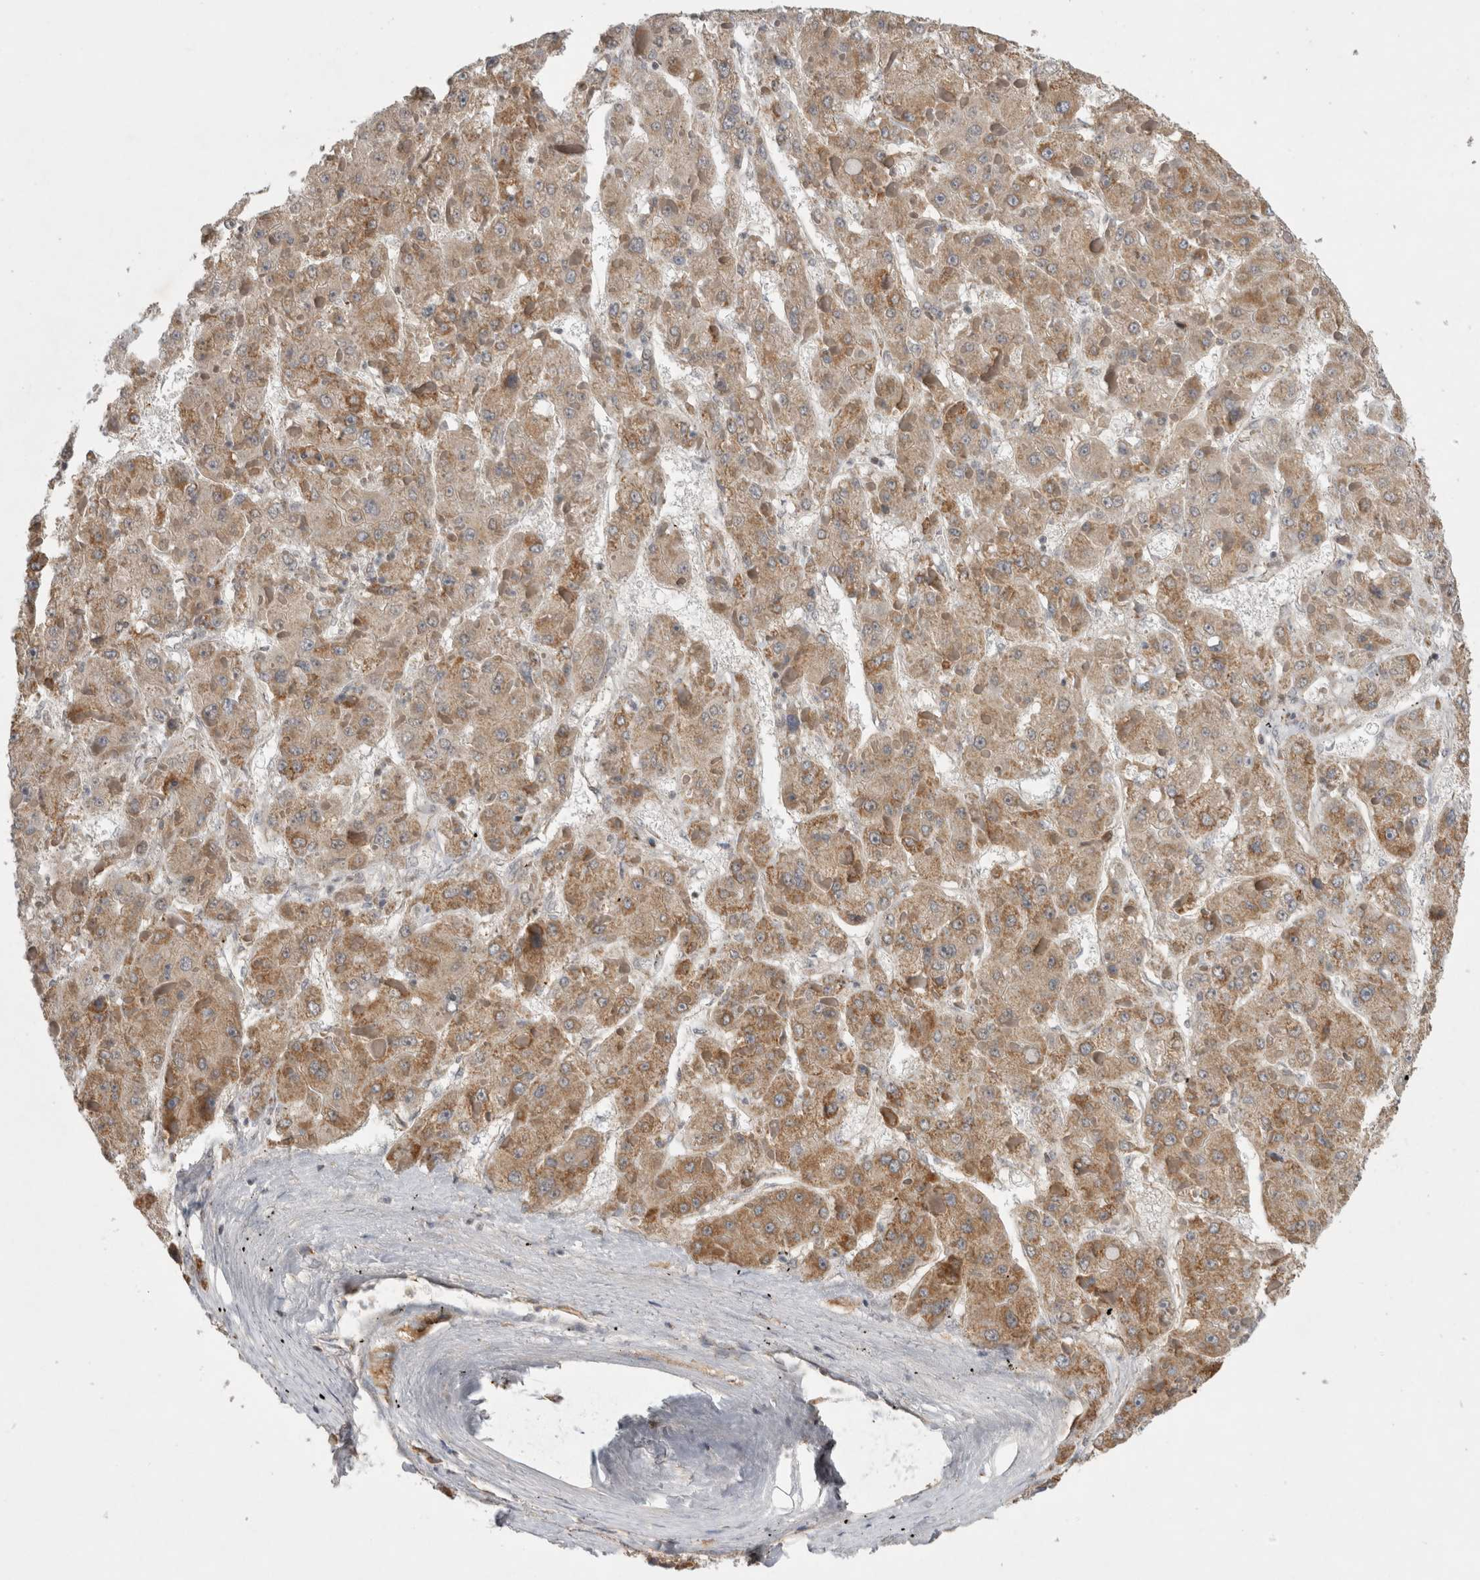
{"staining": {"intensity": "moderate", "quantity": ">75%", "location": "cytoplasmic/membranous"}, "tissue": "liver cancer", "cell_type": "Tumor cells", "image_type": "cancer", "snomed": [{"axis": "morphology", "description": "Carcinoma, Hepatocellular, NOS"}, {"axis": "topography", "description": "Liver"}], "caption": "An IHC micrograph of tumor tissue is shown. Protein staining in brown labels moderate cytoplasmic/membranous positivity in hepatocellular carcinoma (liver) within tumor cells.", "gene": "KCNIP1", "patient": {"sex": "female", "age": 73}}